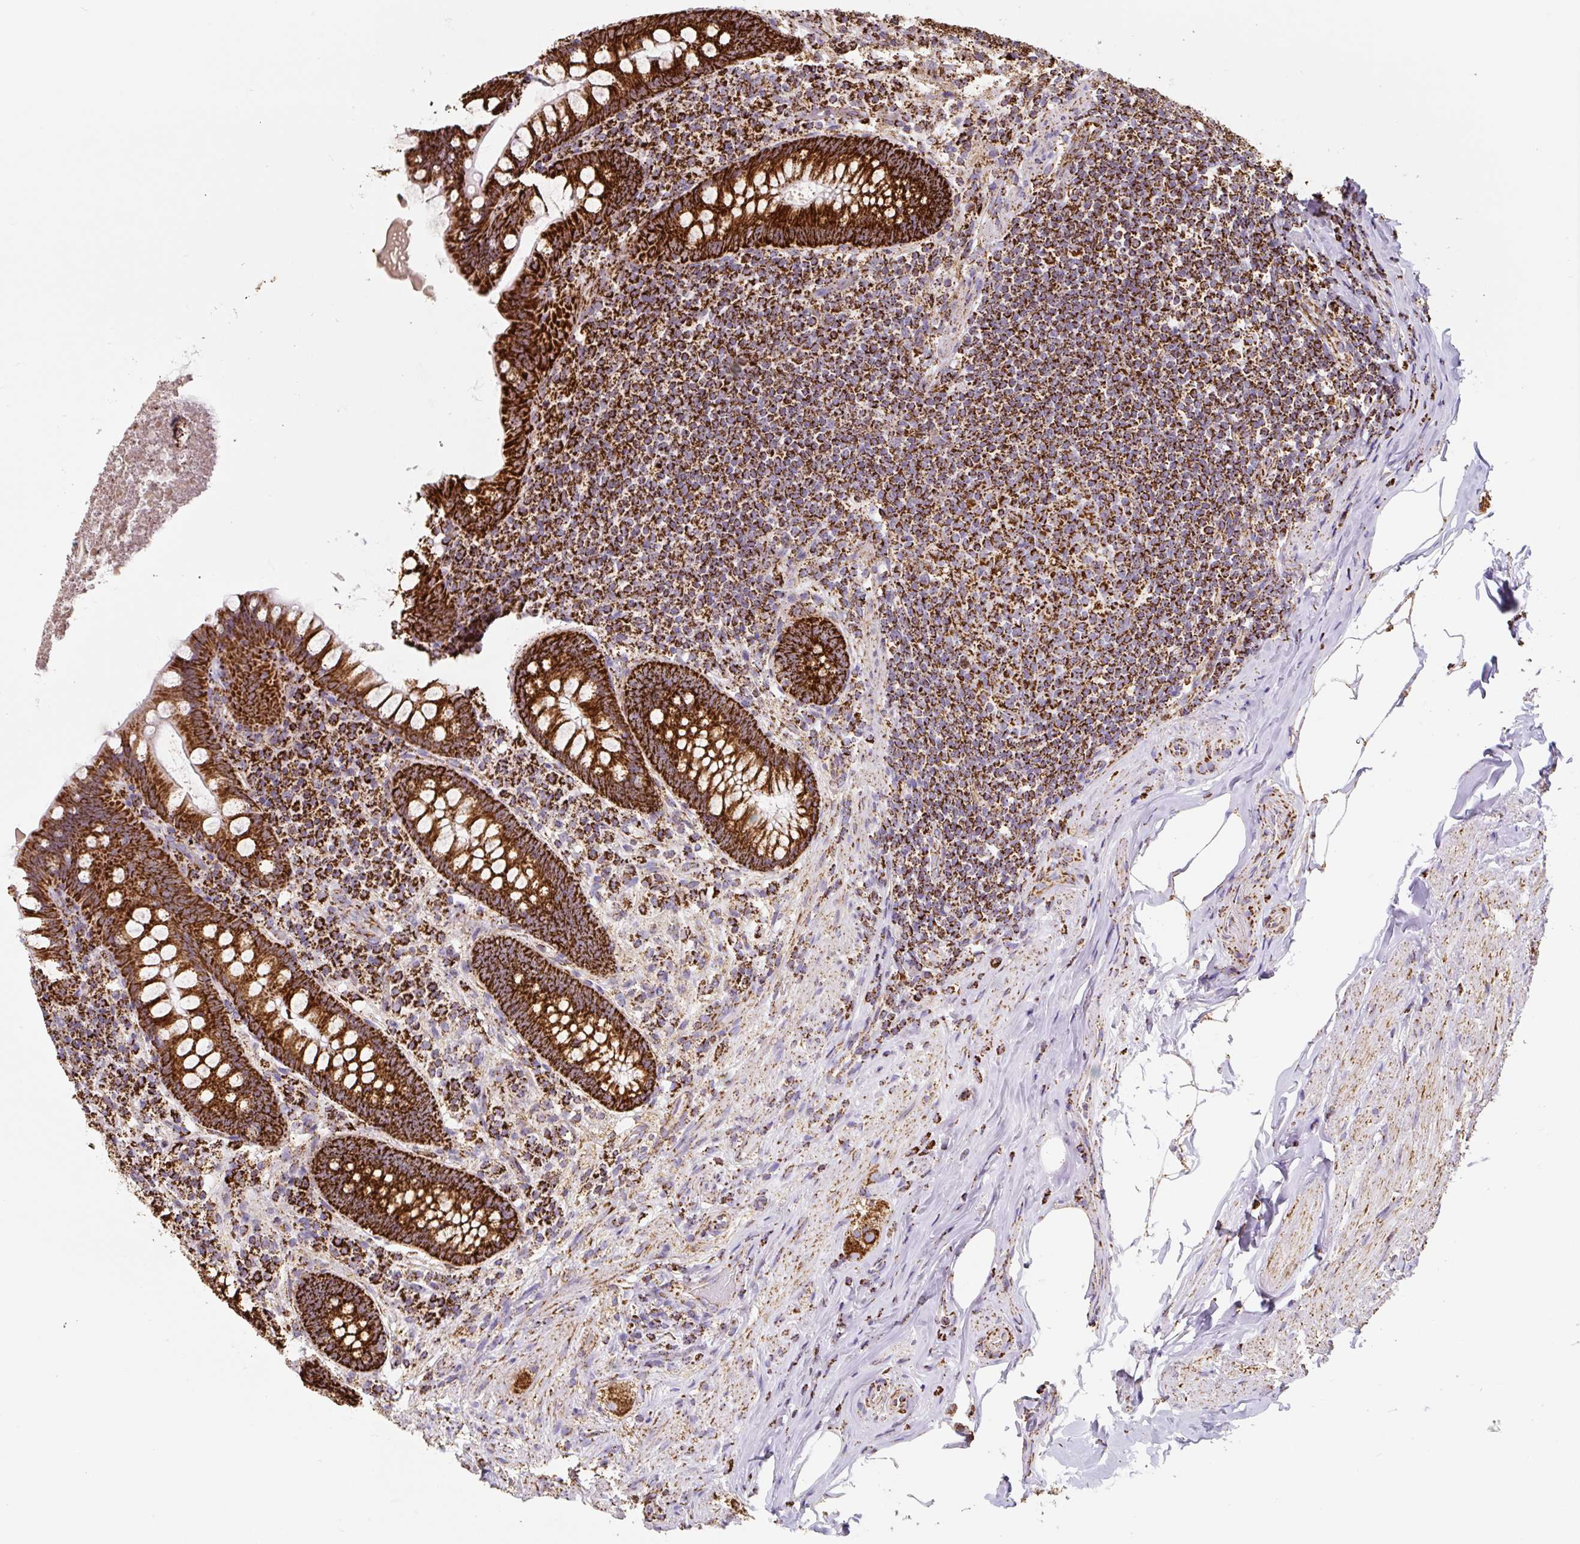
{"staining": {"intensity": "strong", "quantity": ">75%", "location": "cytoplasmic/membranous"}, "tissue": "appendix", "cell_type": "Glandular cells", "image_type": "normal", "snomed": [{"axis": "morphology", "description": "Normal tissue, NOS"}, {"axis": "topography", "description": "Appendix"}], "caption": "Immunohistochemical staining of unremarkable appendix demonstrates strong cytoplasmic/membranous protein staining in about >75% of glandular cells. (DAB (3,3'-diaminobenzidine) IHC with brightfield microscopy, high magnification).", "gene": "ATP5F1A", "patient": {"sex": "male", "age": 71}}